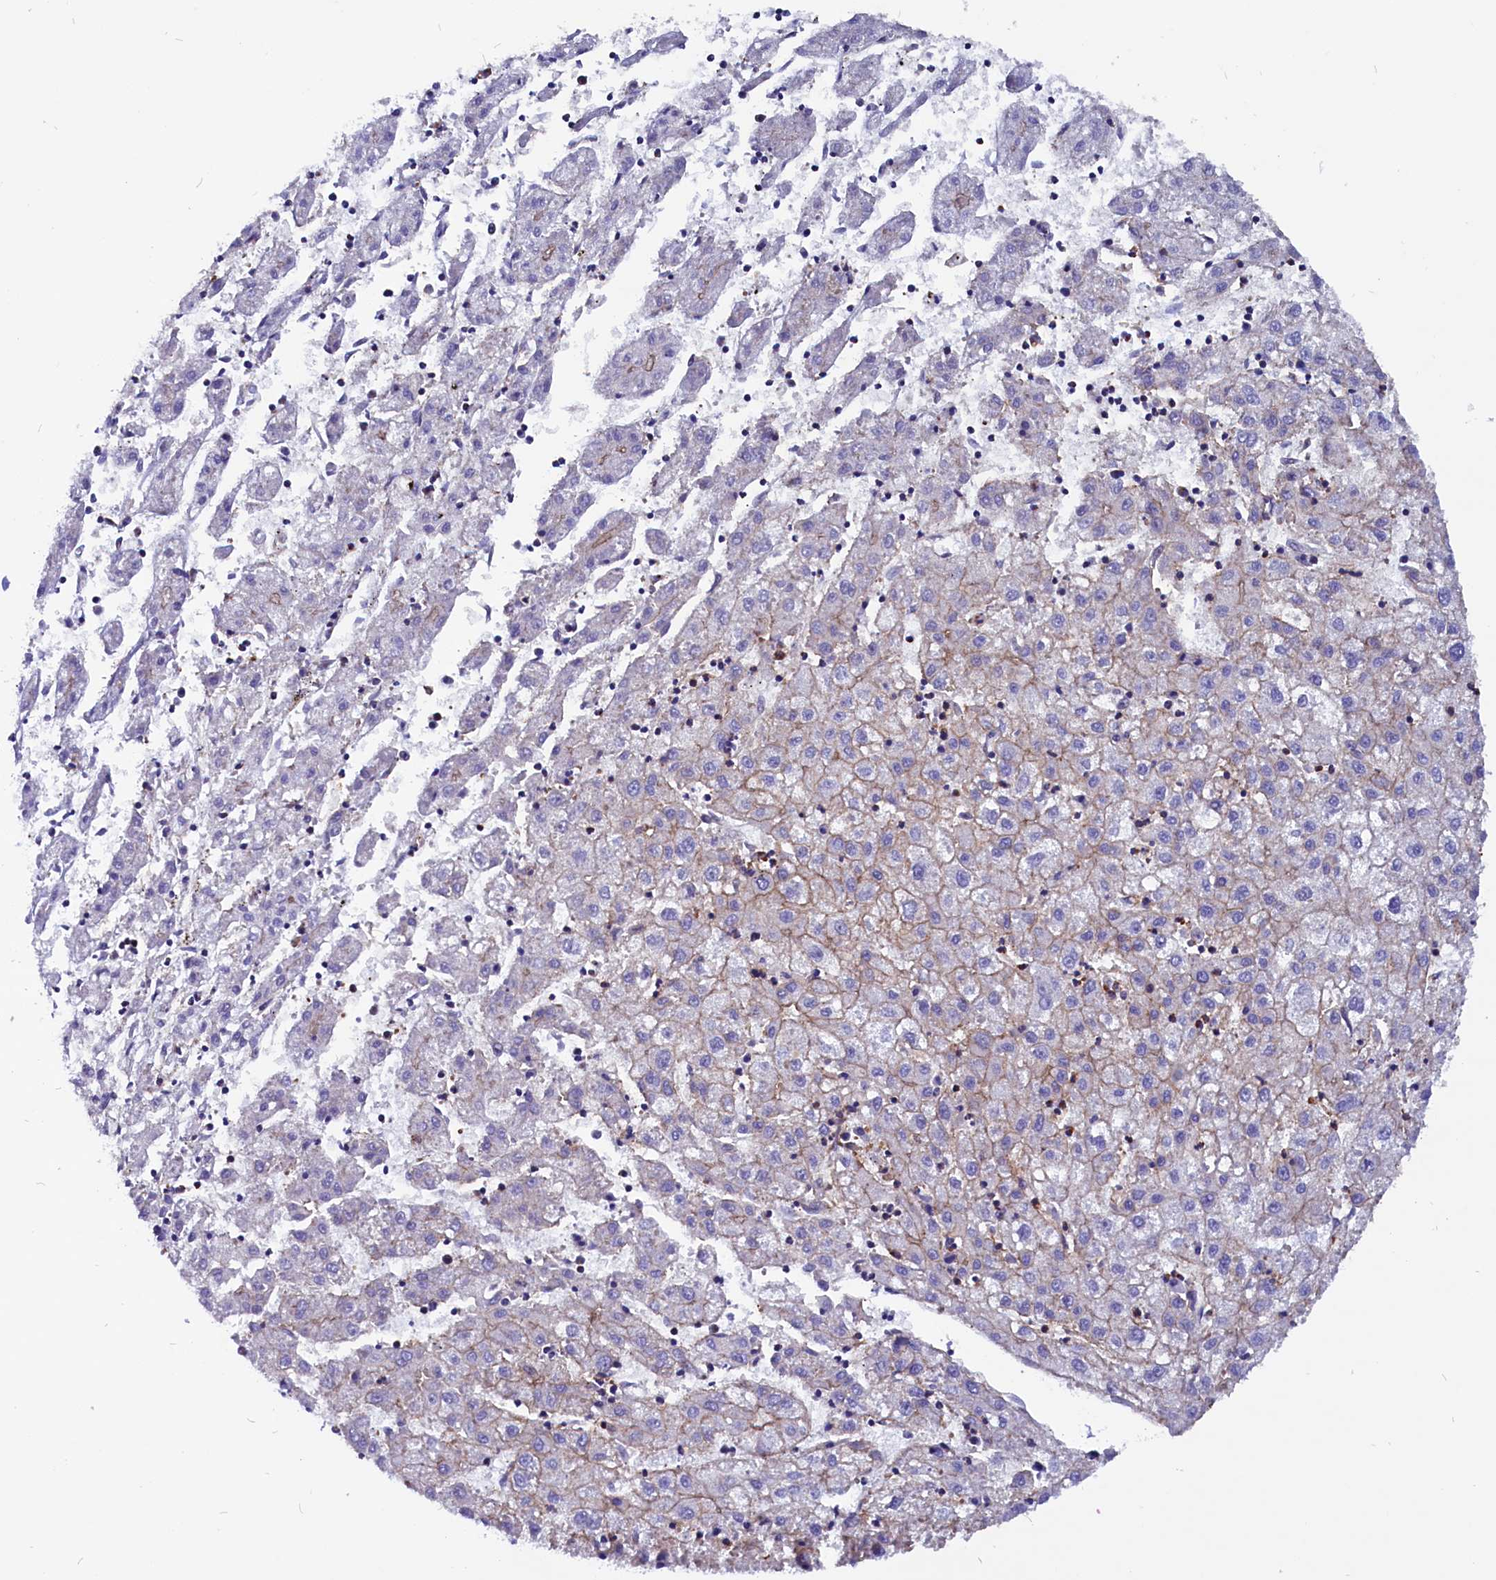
{"staining": {"intensity": "weak", "quantity": "25%-75%", "location": "cytoplasmic/membranous"}, "tissue": "liver cancer", "cell_type": "Tumor cells", "image_type": "cancer", "snomed": [{"axis": "morphology", "description": "Carcinoma, Hepatocellular, NOS"}, {"axis": "topography", "description": "Liver"}], "caption": "Immunohistochemical staining of human liver cancer reveals low levels of weak cytoplasmic/membranous protein positivity in about 25%-75% of tumor cells. (Stains: DAB (3,3'-diaminobenzidine) in brown, nuclei in blue, Microscopy: brightfield microscopy at high magnification).", "gene": "ZNF749", "patient": {"sex": "male", "age": 72}}